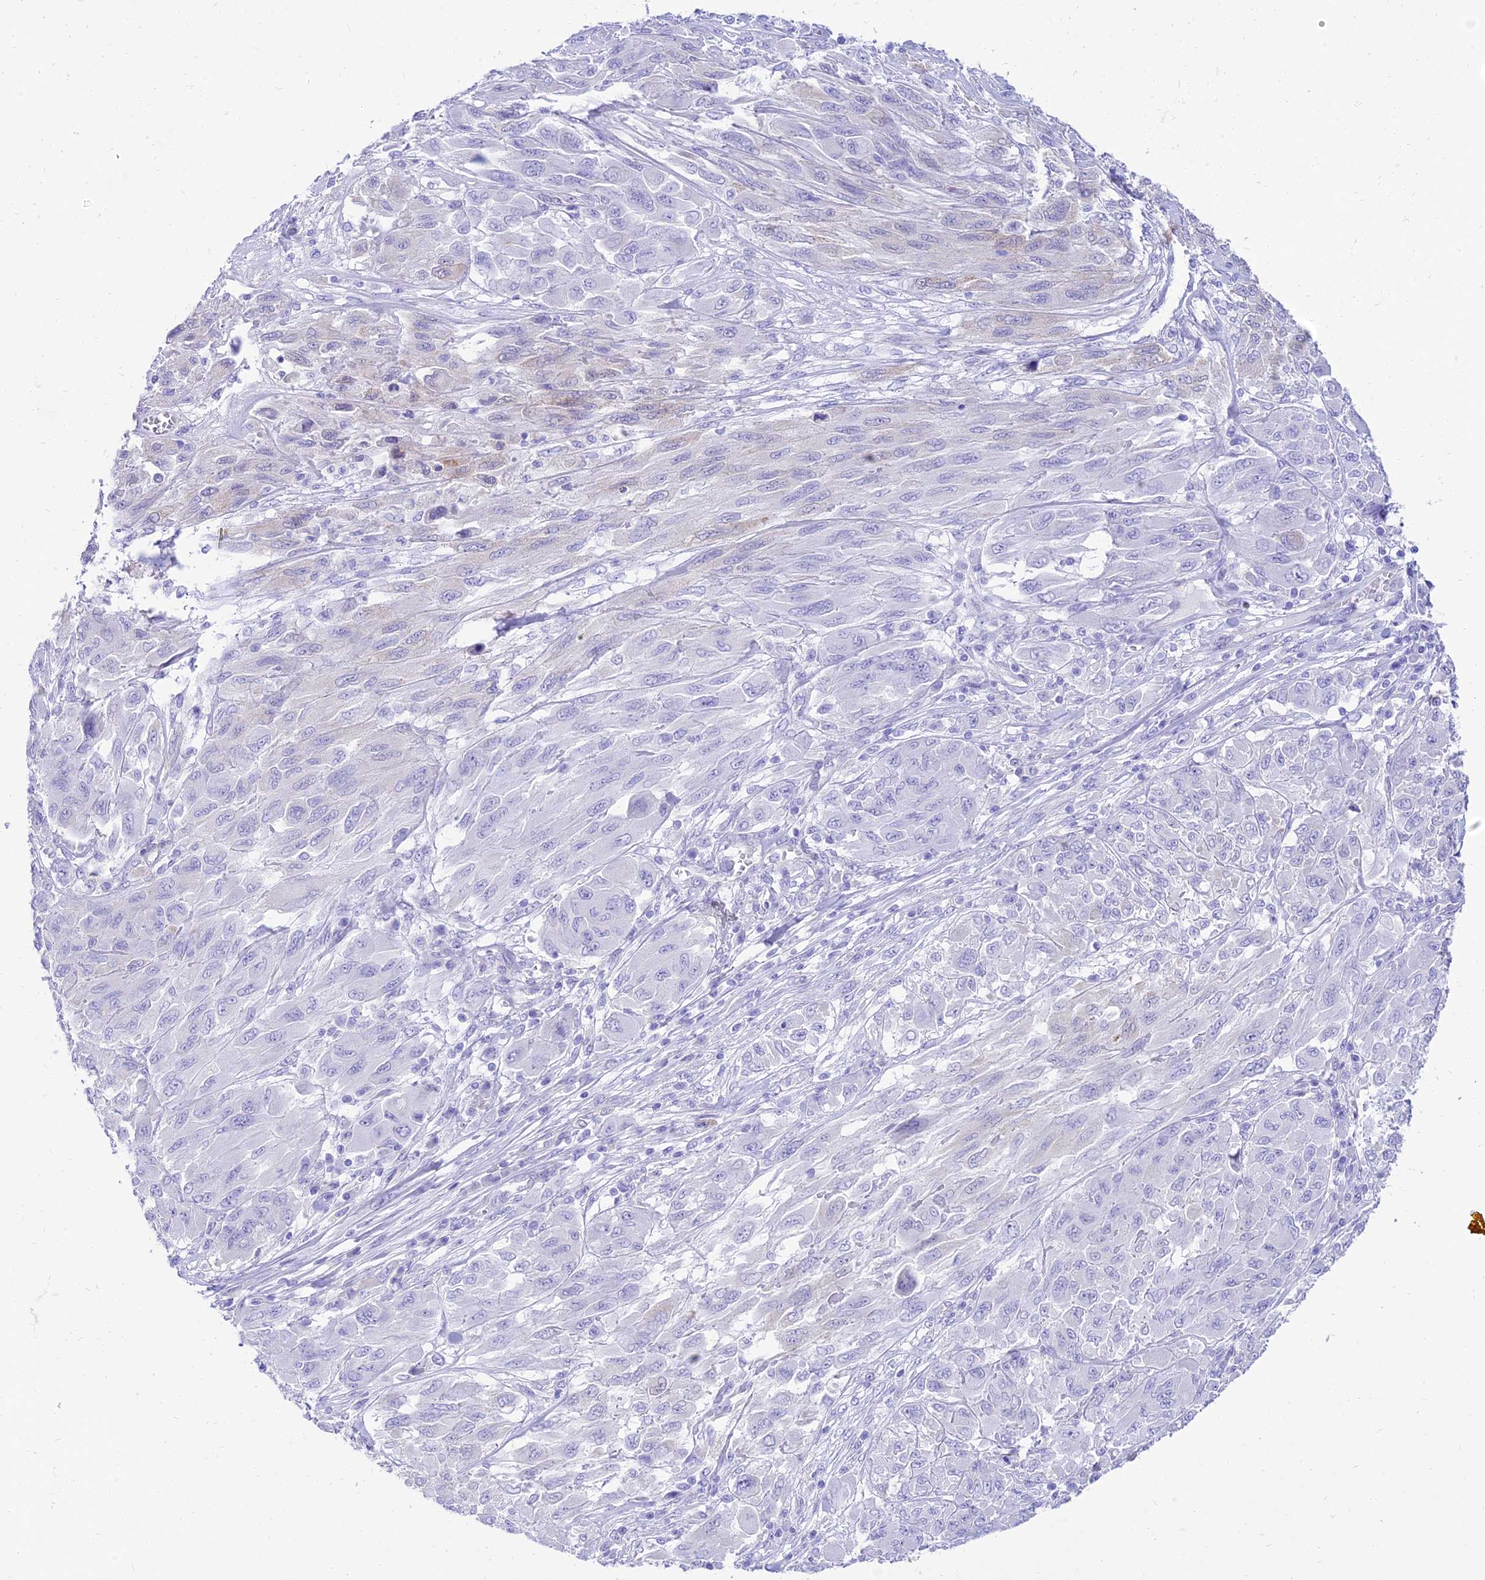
{"staining": {"intensity": "negative", "quantity": "none", "location": "none"}, "tissue": "melanoma", "cell_type": "Tumor cells", "image_type": "cancer", "snomed": [{"axis": "morphology", "description": "Malignant melanoma, NOS"}, {"axis": "topography", "description": "Skin"}], "caption": "High magnification brightfield microscopy of melanoma stained with DAB (brown) and counterstained with hematoxylin (blue): tumor cells show no significant positivity.", "gene": "TAC3", "patient": {"sex": "female", "age": 91}}